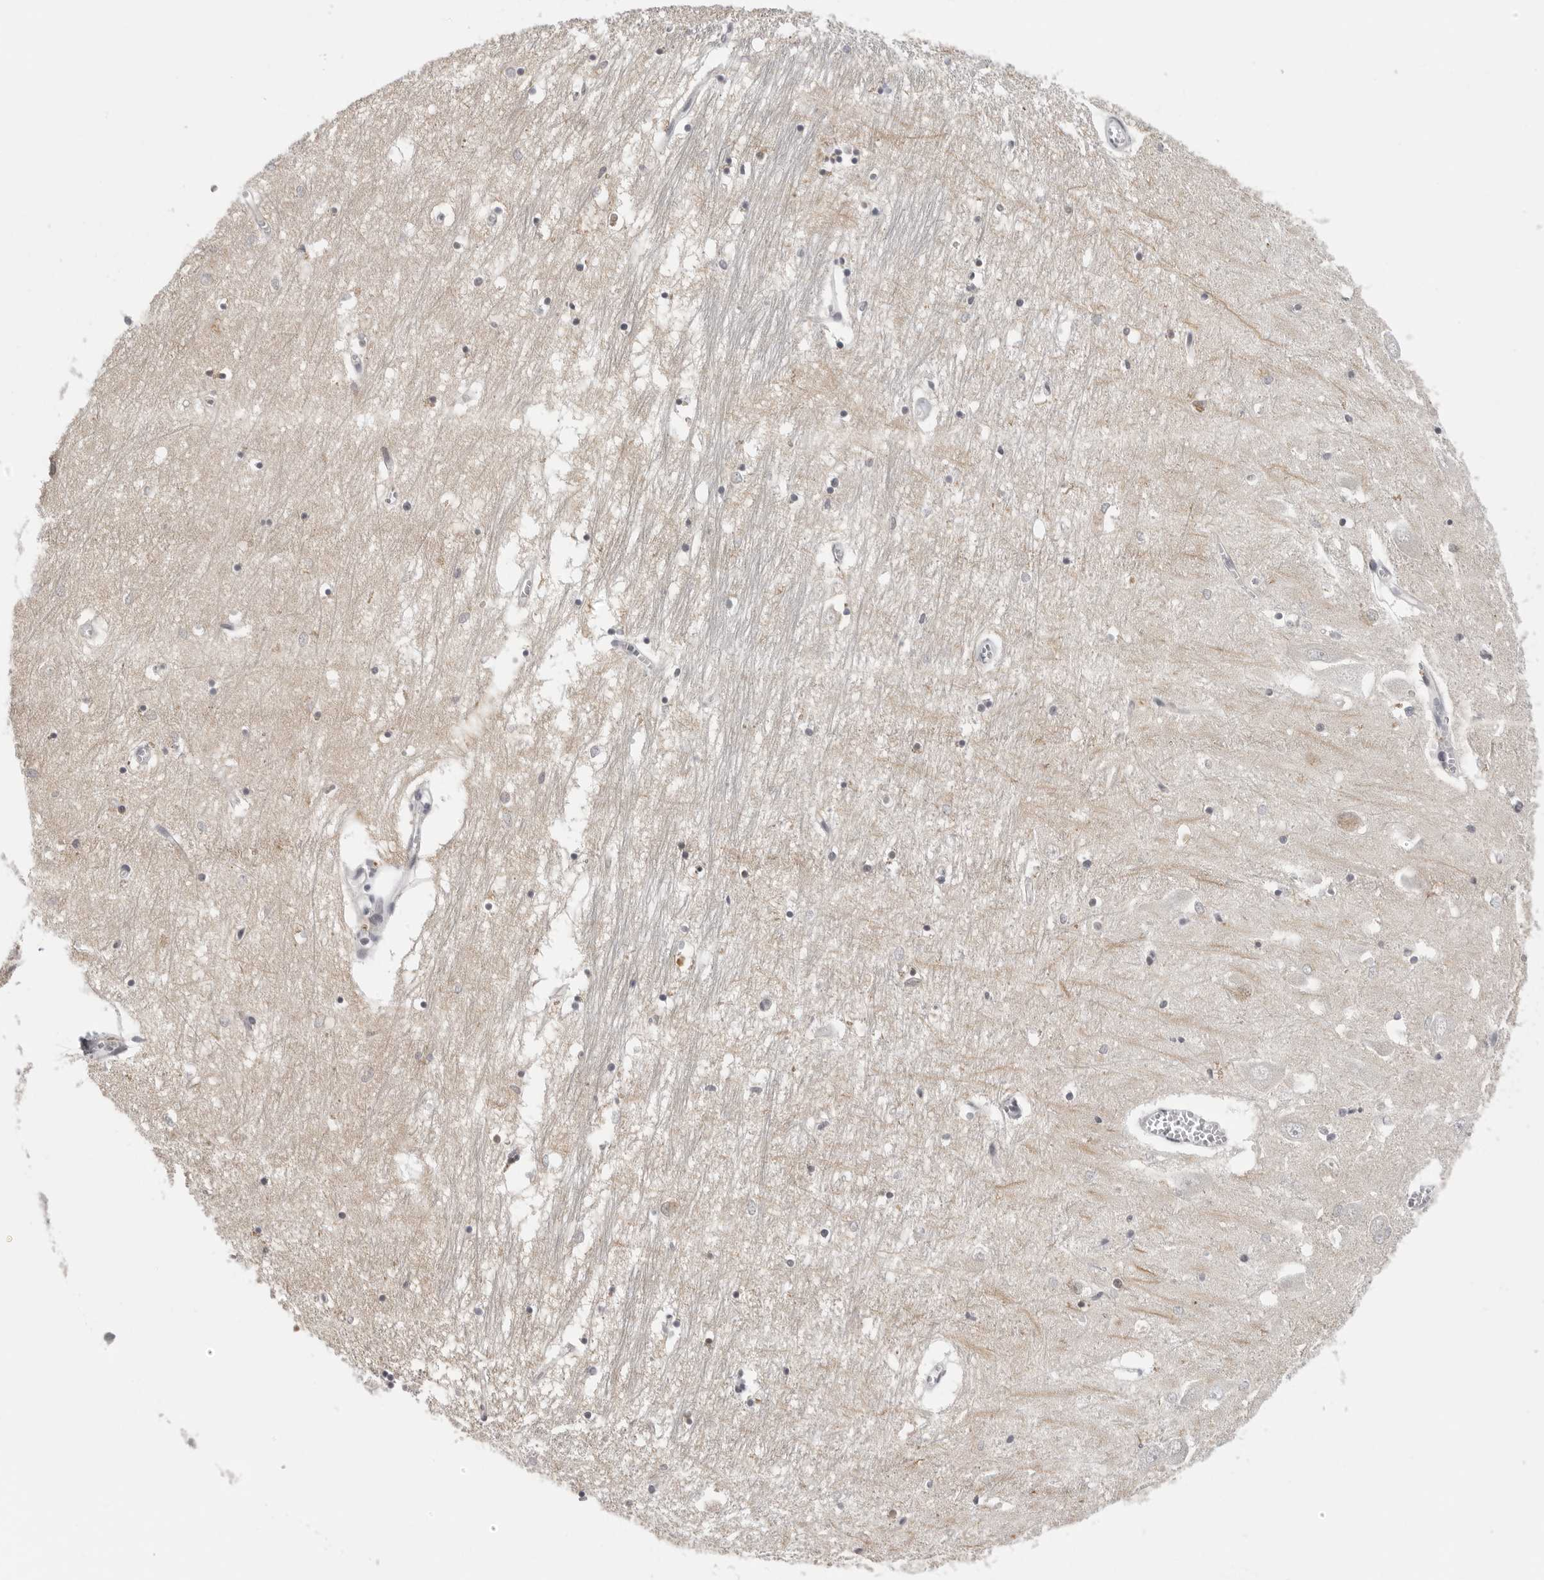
{"staining": {"intensity": "weak", "quantity": "<25%", "location": "cytoplasmic/membranous"}, "tissue": "hippocampus", "cell_type": "Glial cells", "image_type": "normal", "snomed": [{"axis": "morphology", "description": "Normal tissue, NOS"}, {"axis": "topography", "description": "Hippocampus"}], "caption": "Immunohistochemistry micrograph of unremarkable hippocampus stained for a protein (brown), which displays no expression in glial cells.", "gene": "PRDM10", "patient": {"sex": "male", "age": 70}}